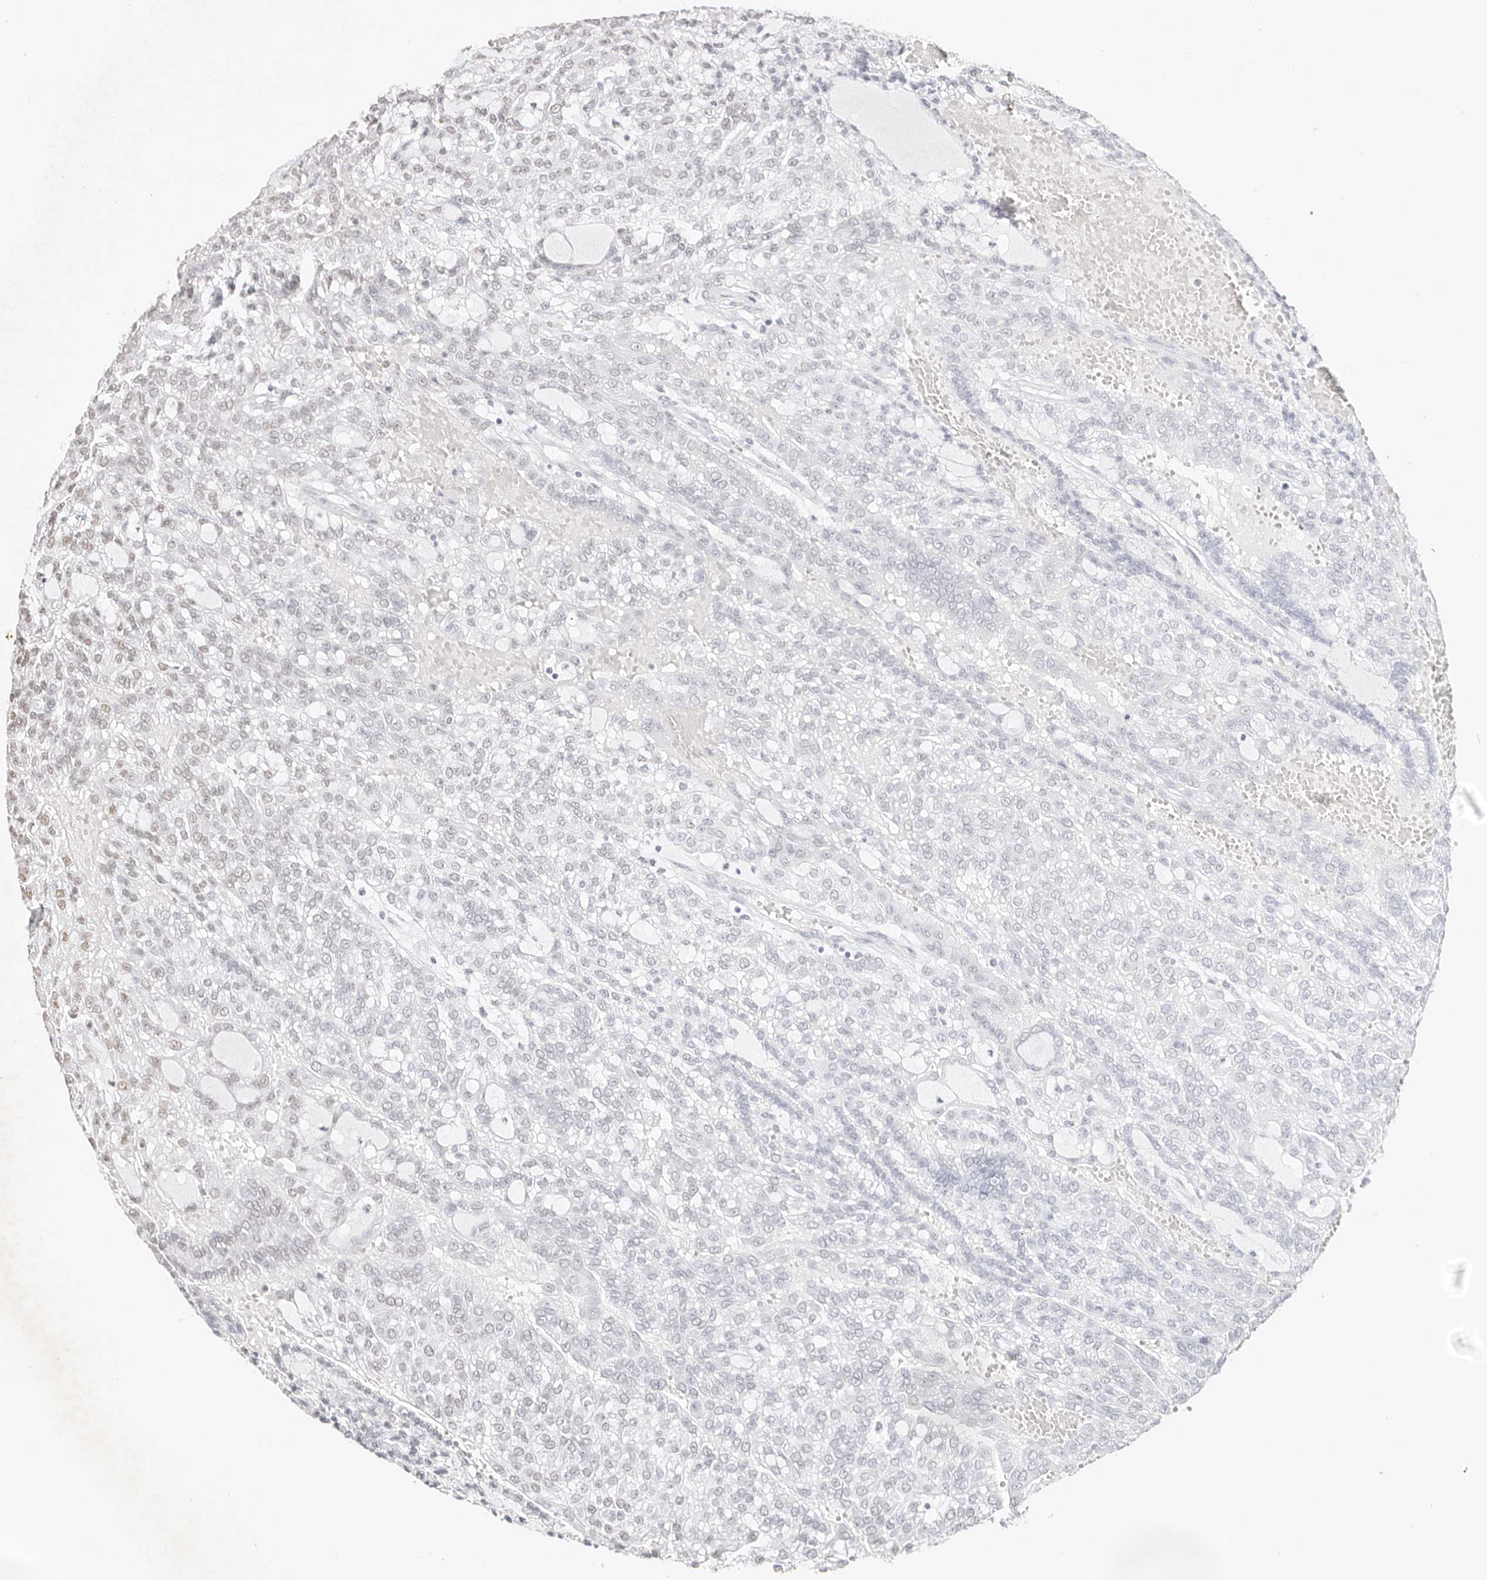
{"staining": {"intensity": "moderate", "quantity": "25%-75%", "location": "nuclear"}, "tissue": "renal cancer", "cell_type": "Tumor cells", "image_type": "cancer", "snomed": [{"axis": "morphology", "description": "Adenocarcinoma, NOS"}, {"axis": "topography", "description": "Kidney"}], "caption": "Immunohistochemical staining of renal adenocarcinoma exhibits medium levels of moderate nuclear protein positivity in approximately 25%-75% of tumor cells.", "gene": "TKT", "patient": {"sex": "male", "age": 63}}